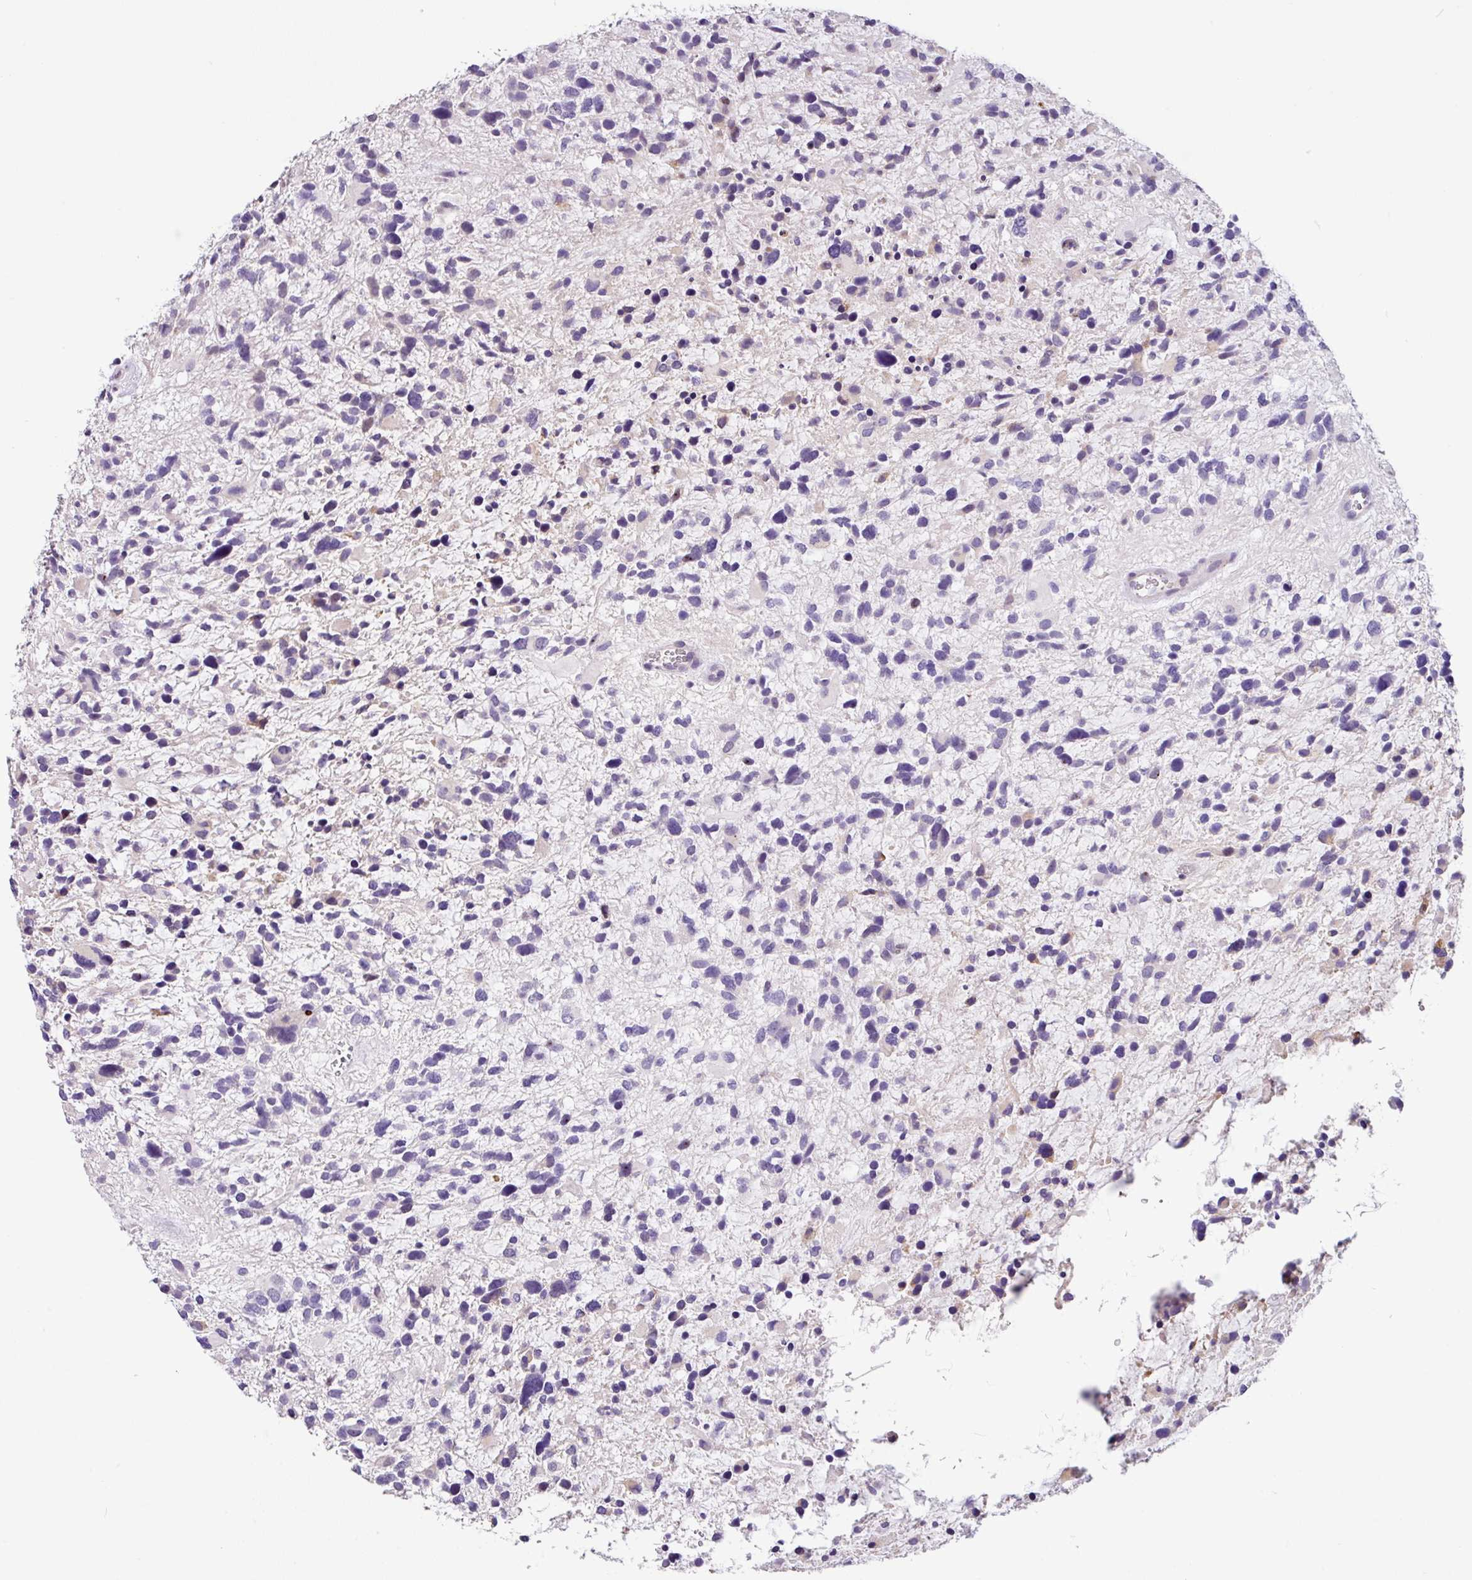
{"staining": {"intensity": "negative", "quantity": "none", "location": "none"}, "tissue": "glioma", "cell_type": "Tumor cells", "image_type": "cancer", "snomed": [{"axis": "morphology", "description": "Glioma, malignant, High grade"}, {"axis": "topography", "description": "Brain"}], "caption": "Immunohistochemical staining of glioma shows no significant staining in tumor cells.", "gene": "ZG16", "patient": {"sex": "female", "age": 11}}